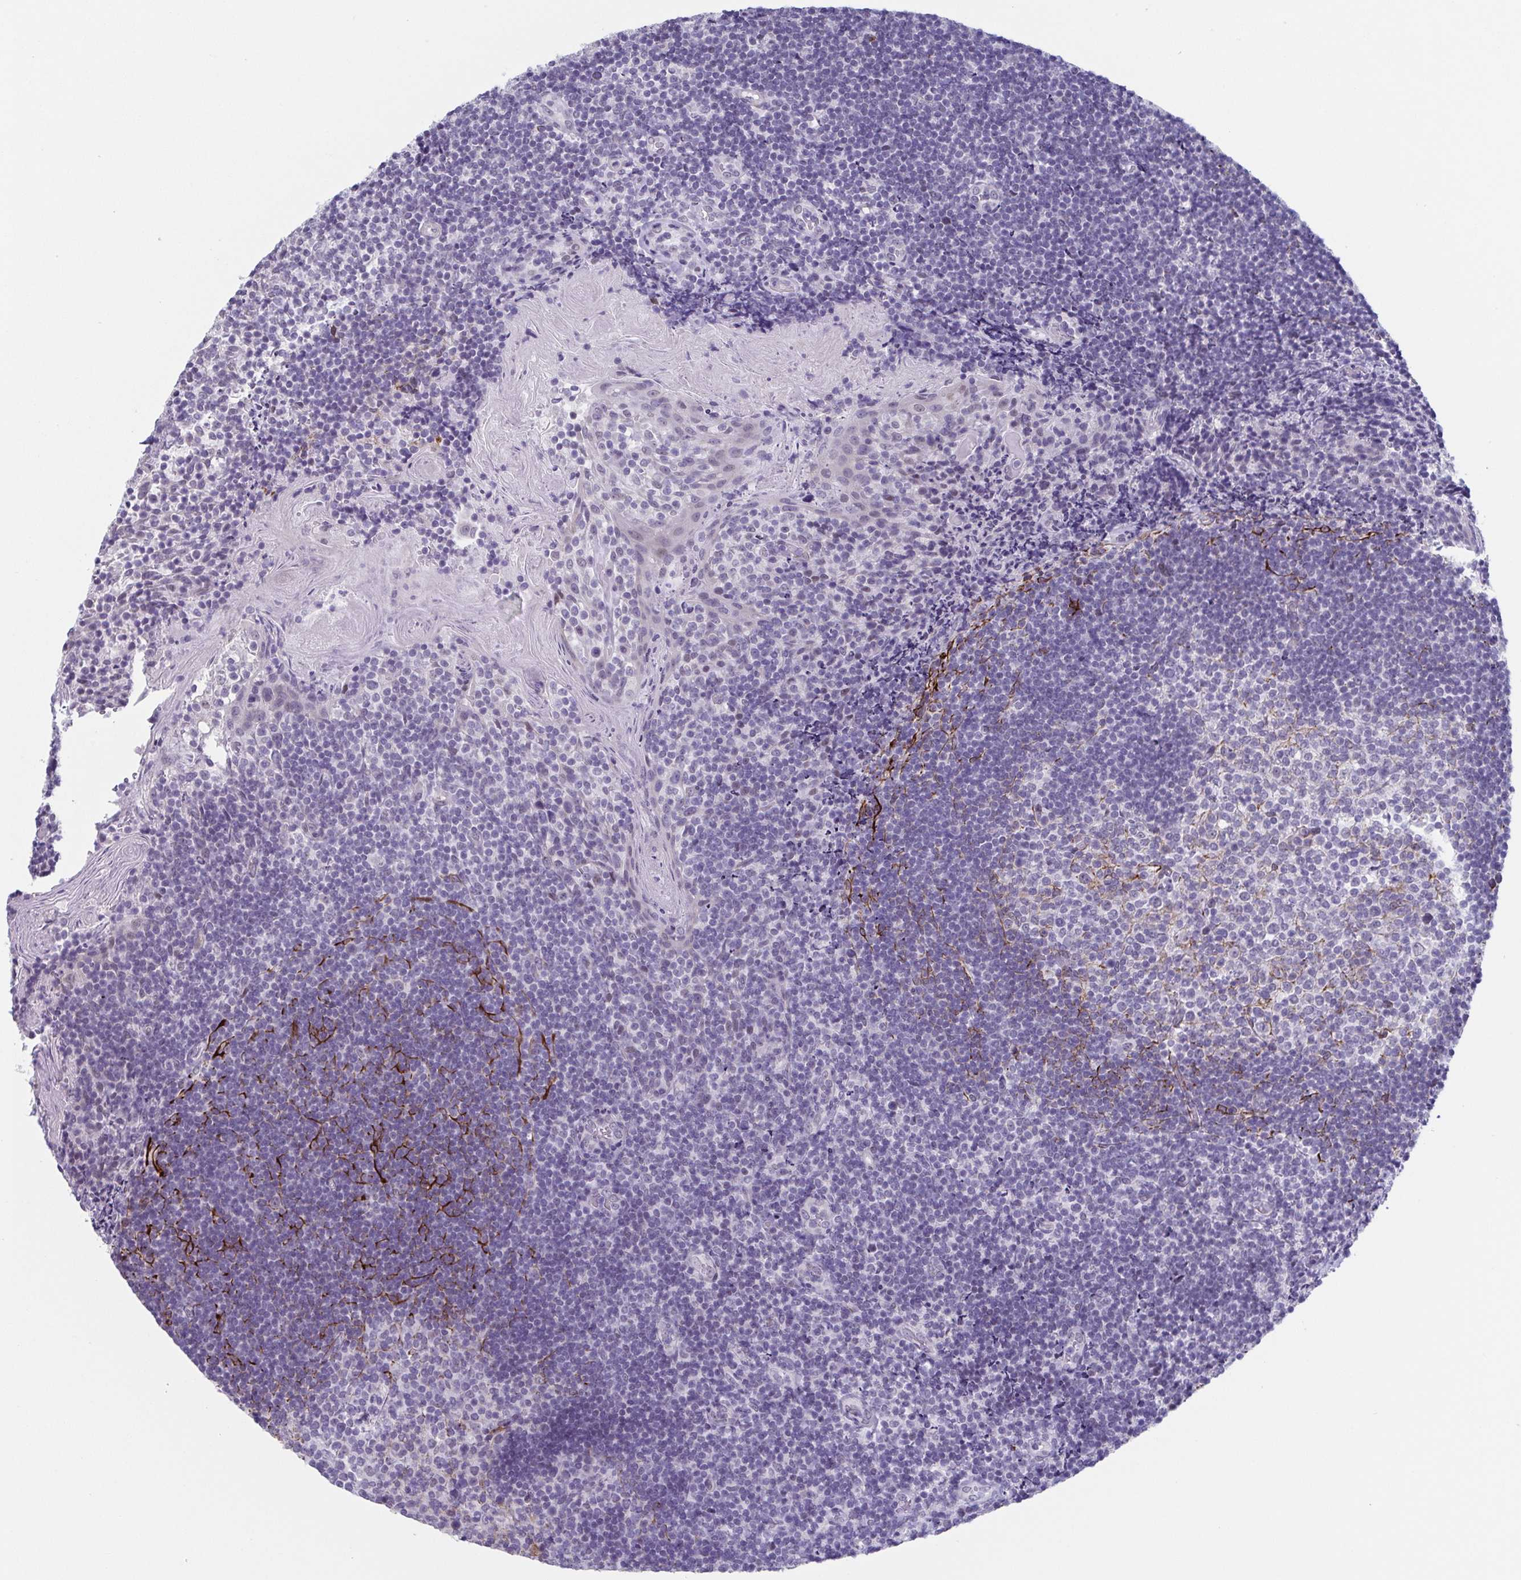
{"staining": {"intensity": "moderate", "quantity": "<25%", "location": "cytoplasmic/membranous"}, "tissue": "tonsil", "cell_type": "Germinal center cells", "image_type": "normal", "snomed": [{"axis": "morphology", "description": "Normal tissue, NOS"}, {"axis": "topography", "description": "Tonsil"}], "caption": "This image shows normal tonsil stained with IHC to label a protein in brown. The cytoplasmic/membranous of germinal center cells show moderate positivity for the protein. Nuclei are counter-stained blue.", "gene": "TMEM92", "patient": {"sex": "female", "age": 10}}